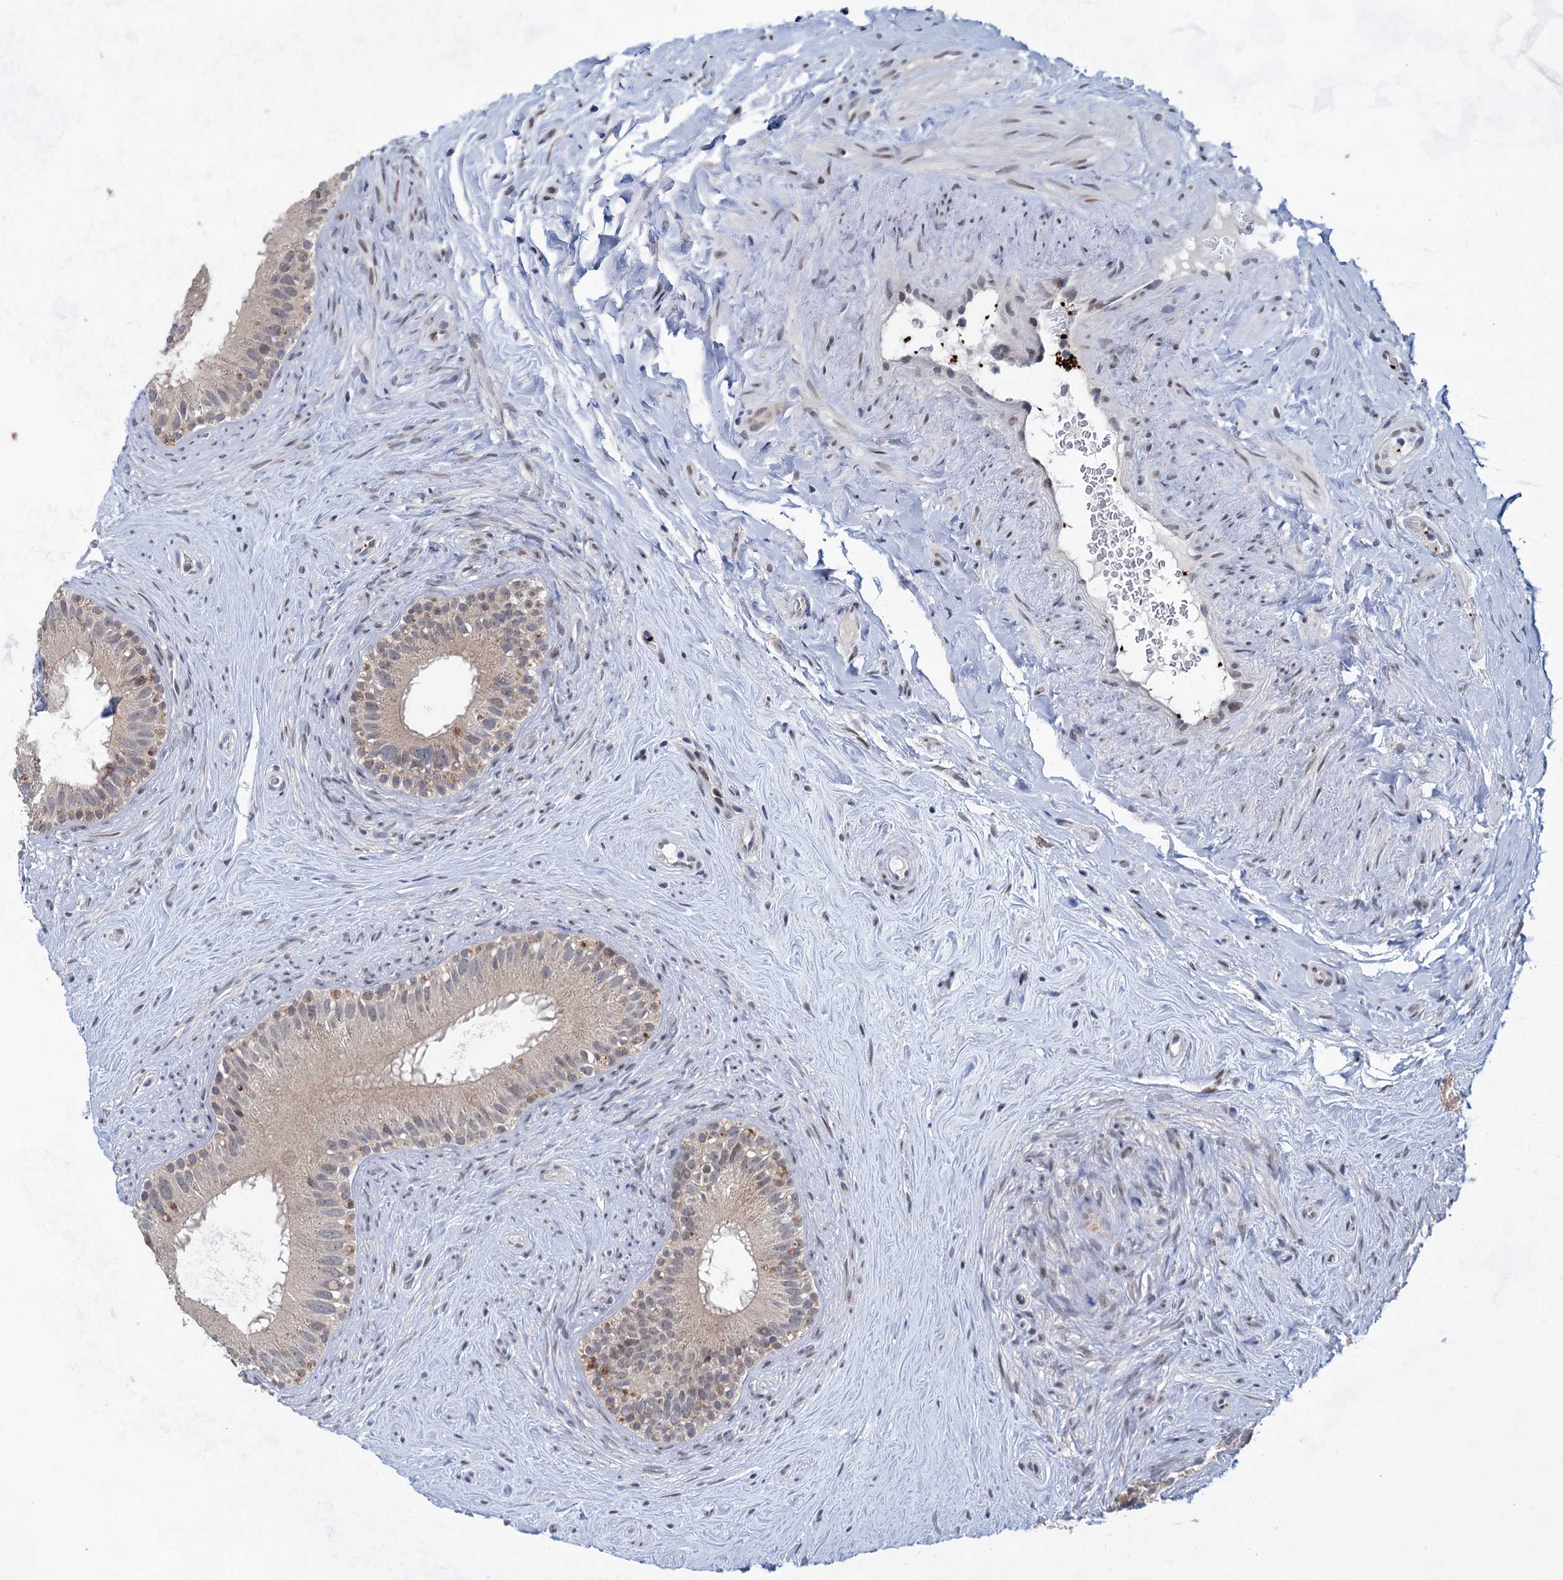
{"staining": {"intensity": "moderate", "quantity": "<25%", "location": "nuclear"}, "tissue": "epididymis", "cell_type": "Glandular cells", "image_type": "normal", "snomed": [{"axis": "morphology", "description": "Normal tissue, NOS"}, {"axis": "topography", "description": "Epididymis"}], "caption": "DAB (3,3'-diaminobenzidine) immunohistochemical staining of benign human epididymis displays moderate nuclear protein staining in about <25% of glandular cells. Using DAB (brown) and hematoxylin (blue) stains, captured at high magnification using brightfield microscopy.", "gene": "MON2", "patient": {"sex": "male", "age": 84}}